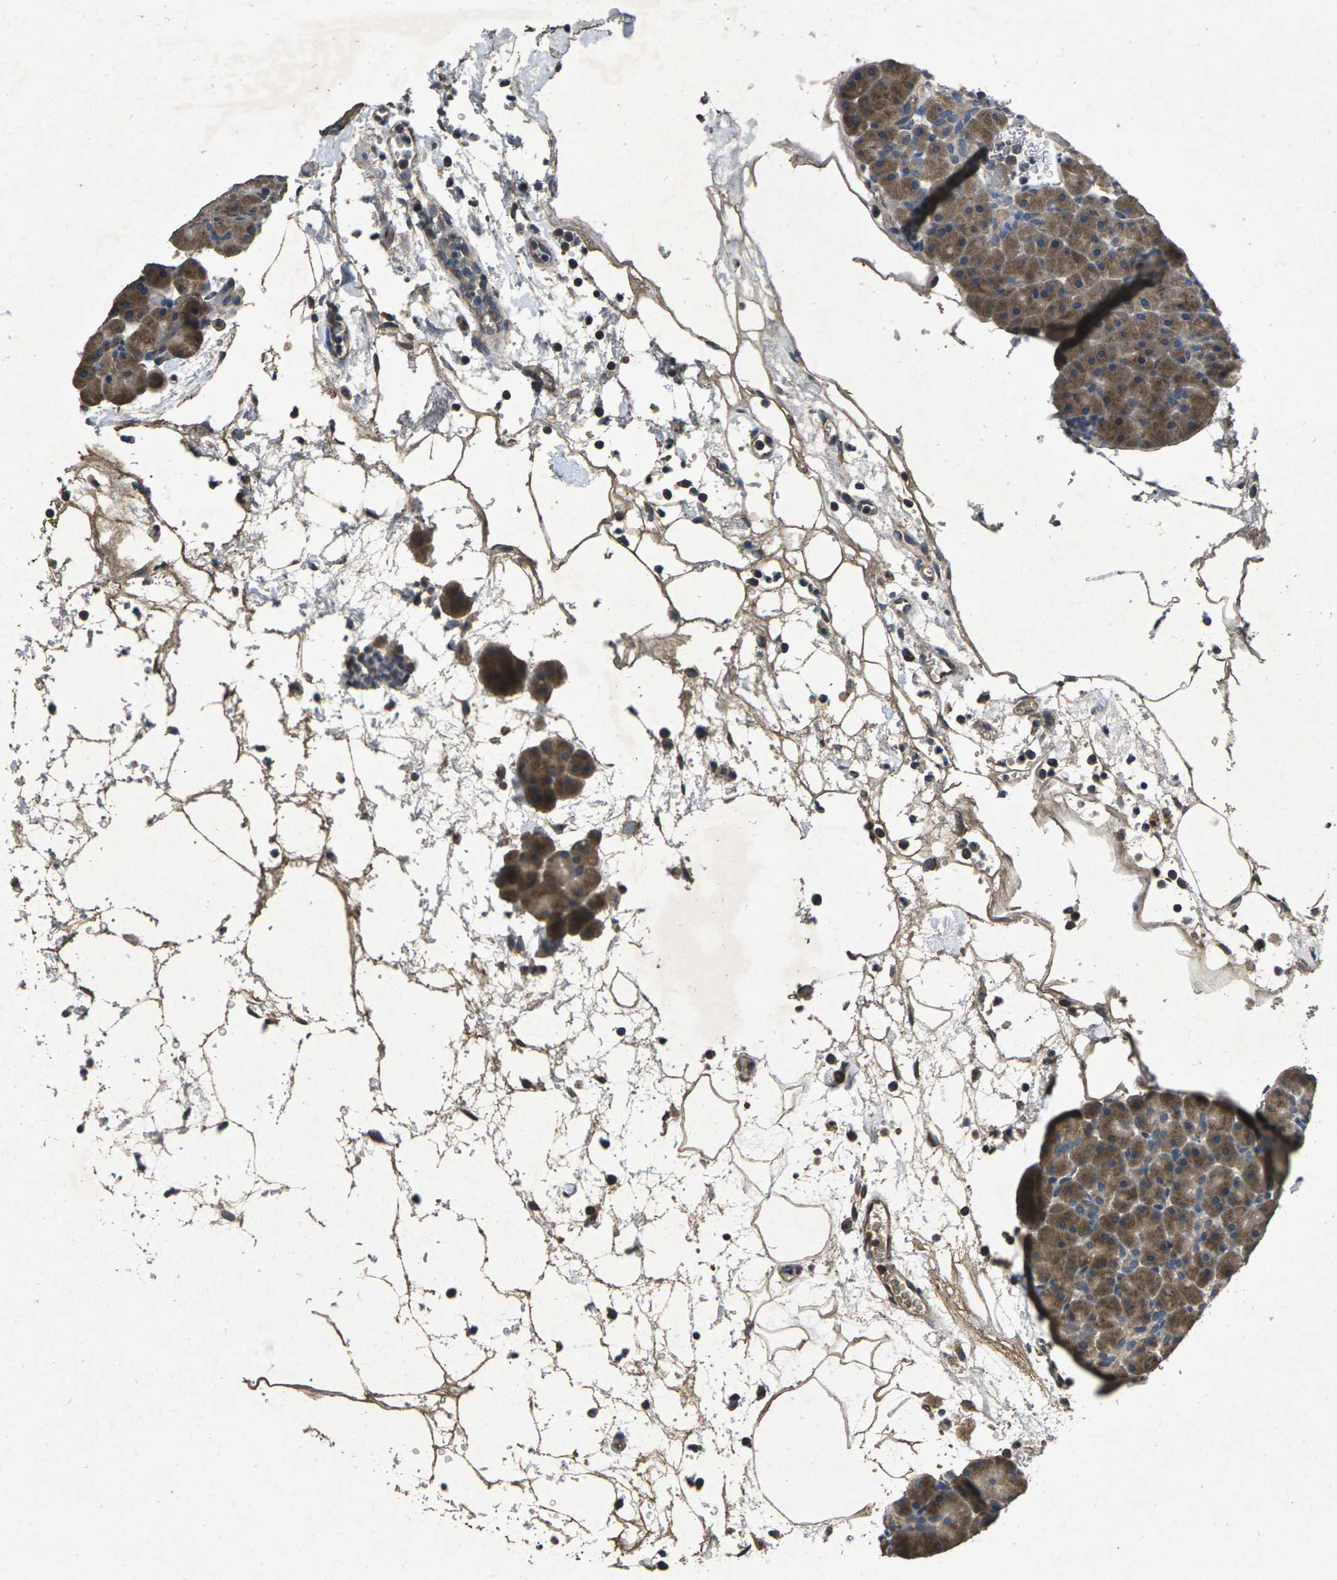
{"staining": {"intensity": "moderate", "quantity": "25%-75%", "location": "cytoplasmic/membranous"}, "tissue": "pancreas", "cell_type": "Exocrine glandular cells", "image_type": "normal", "snomed": [{"axis": "morphology", "description": "Normal tissue, NOS"}, {"axis": "topography", "description": "Pancreas"}], "caption": "High-magnification brightfield microscopy of unremarkable pancreas stained with DAB (3,3'-diaminobenzidine) (brown) and counterstained with hematoxylin (blue). exocrine glandular cells exhibit moderate cytoplasmic/membranous positivity is identified in approximately25%-75% of cells.", "gene": "B4GAT1", "patient": {"sex": "male", "age": 66}}